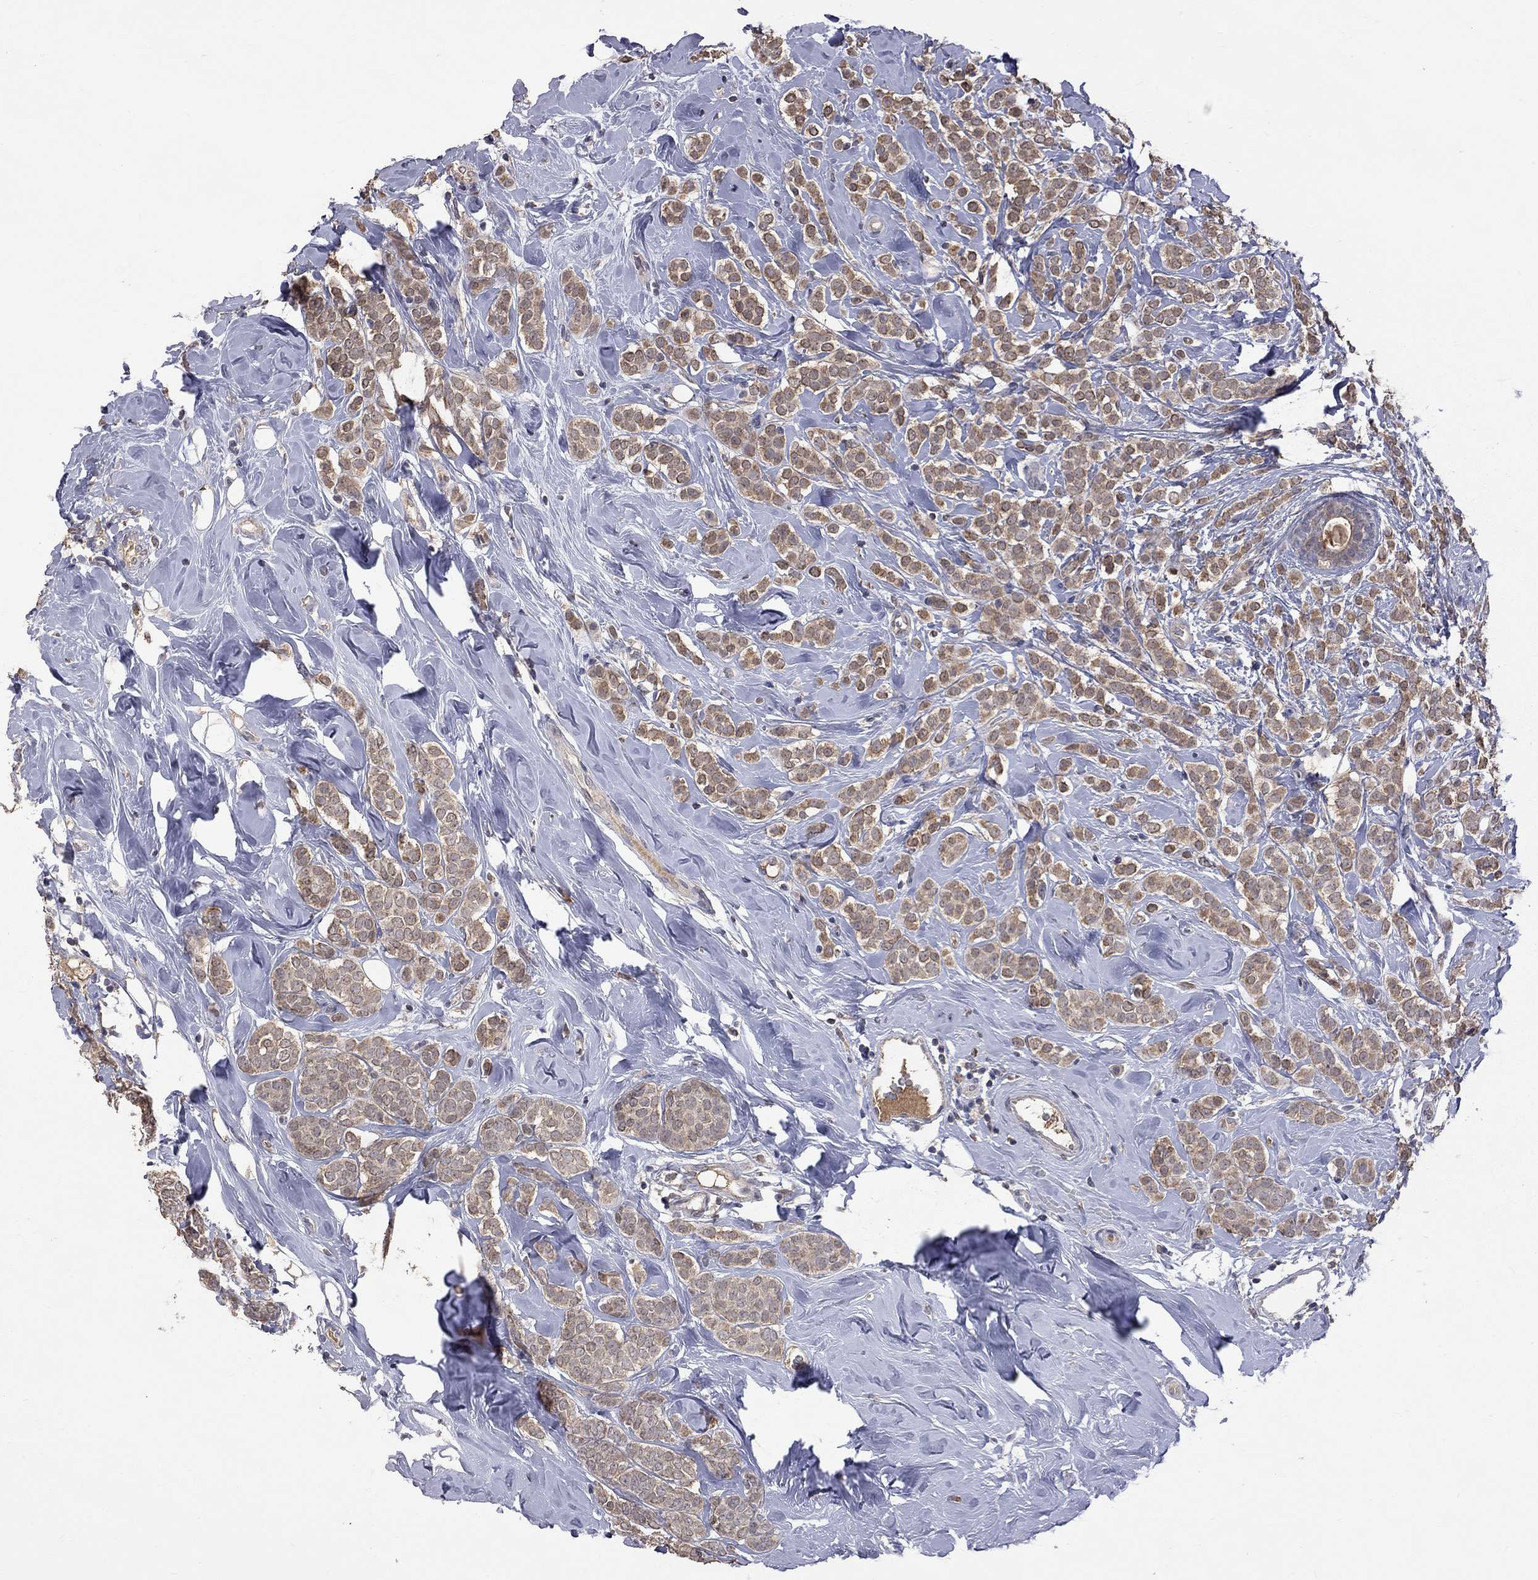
{"staining": {"intensity": "moderate", "quantity": ">75%", "location": "cytoplasmic/membranous"}, "tissue": "breast cancer", "cell_type": "Tumor cells", "image_type": "cancer", "snomed": [{"axis": "morphology", "description": "Lobular carcinoma"}, {"axis": "topography", "description": "Breast"}], "caption": "Protein expression analysis of breast lobular carcinoma reveals moderate cytoplasmic/membranous staining in about >75% of tumor cells.", "gene": "HTR6", "patient": {"sex": "female", "age": 49}}